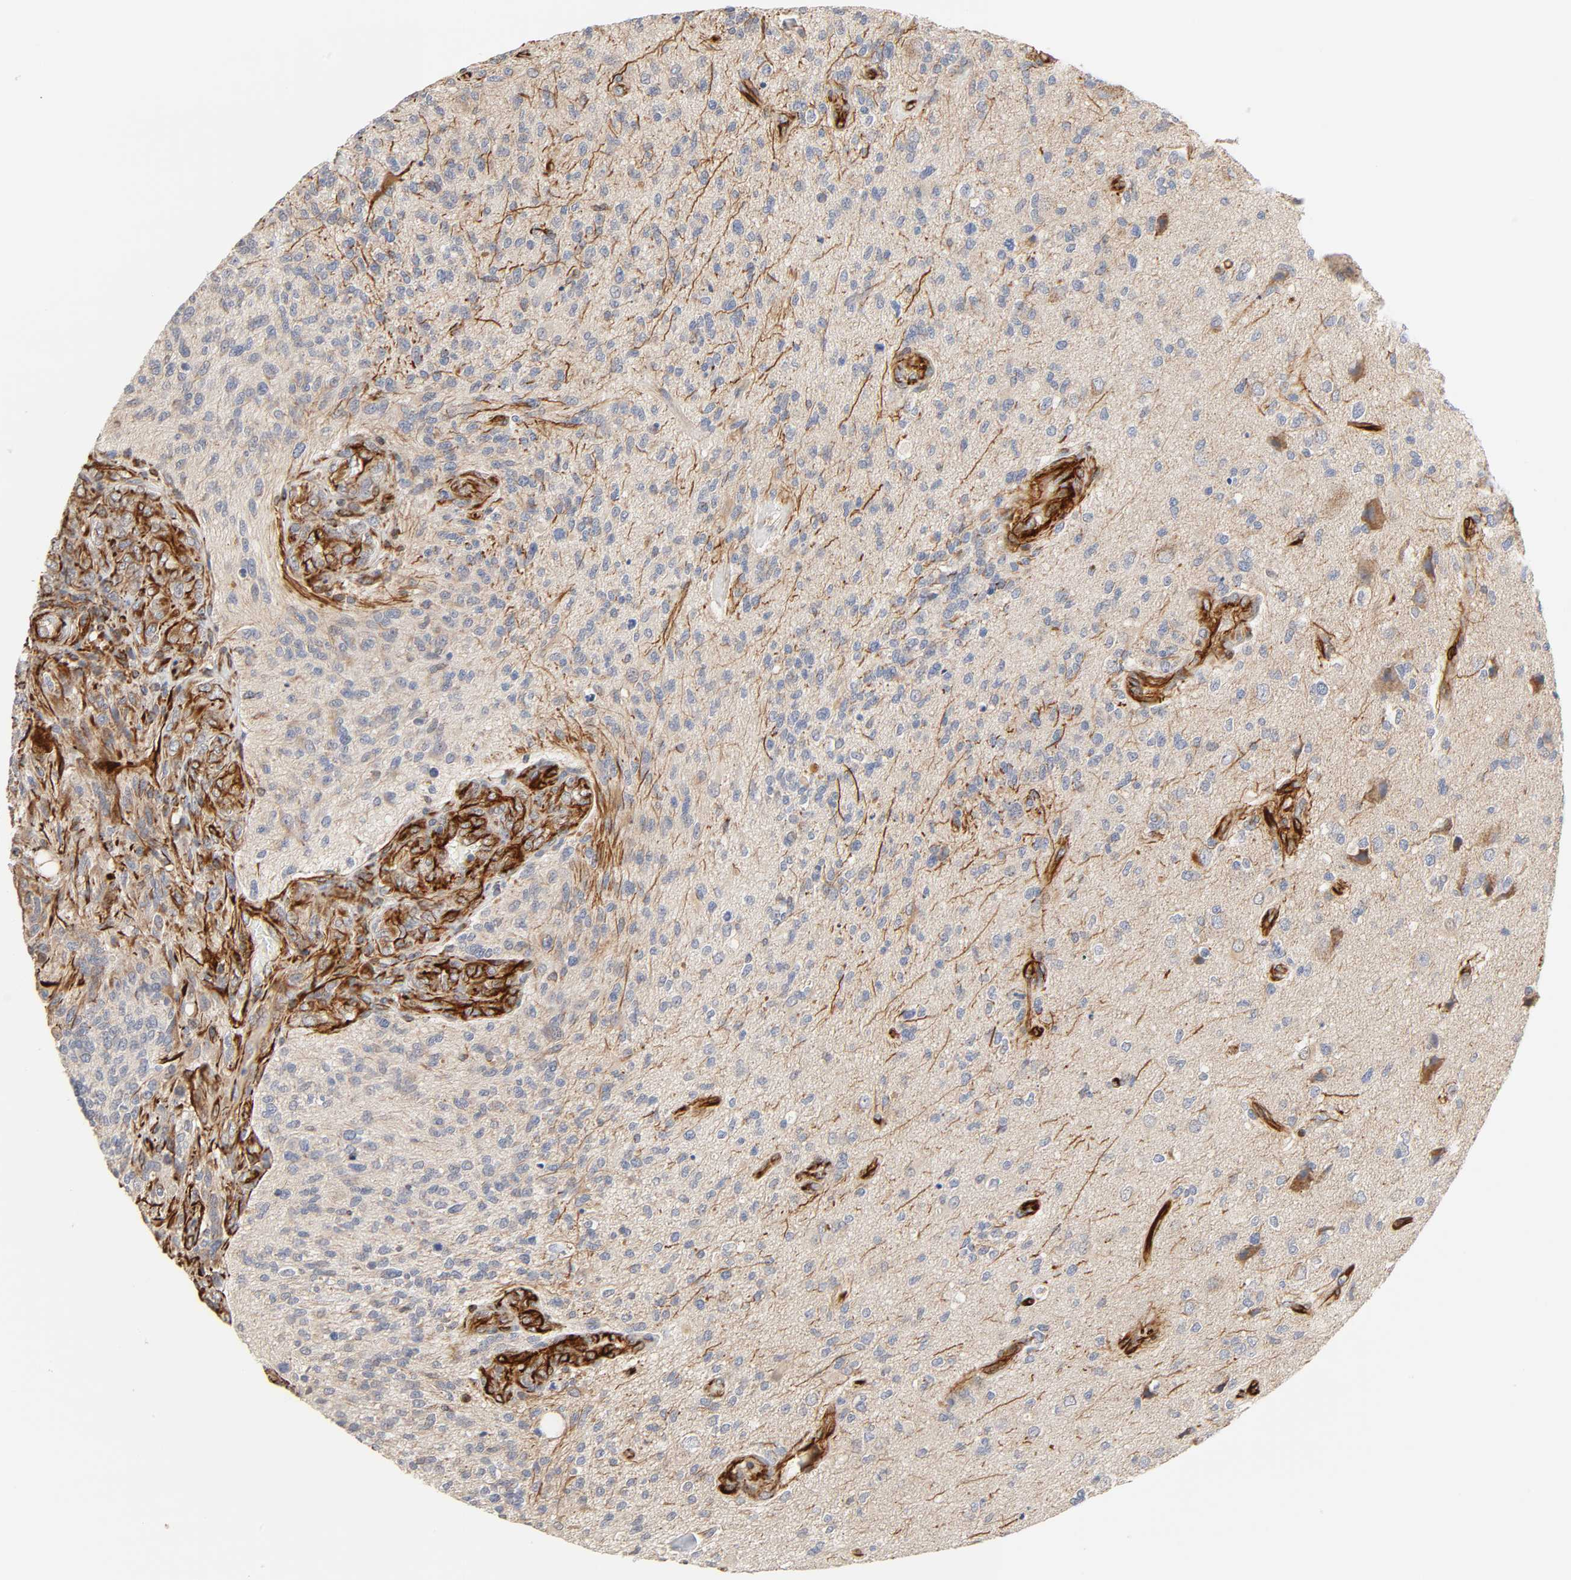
{"staining": {"intensity": "moderate", "quantity": ">75%", "location": "cytoplasmic/membranous"}, "tissue": "glioma", "cell_type": "Tumor cells", "image_type": "cancer", "snomed": [{"axis": "morphology", "description": "Normal tissue, NOS"}, {"axis": "morphology", "description": "Glioma, malignant, High grade"}, {"axis": "topography", "description": "Cerebral cortex"}], "caption": "A photomicrograph of glioma stained for a protein displays moderate cytoplasmic/membranous brown staining in tumor cells.", "gene": "FAM118A", "patient": {"sex": "male", "age": 75}}